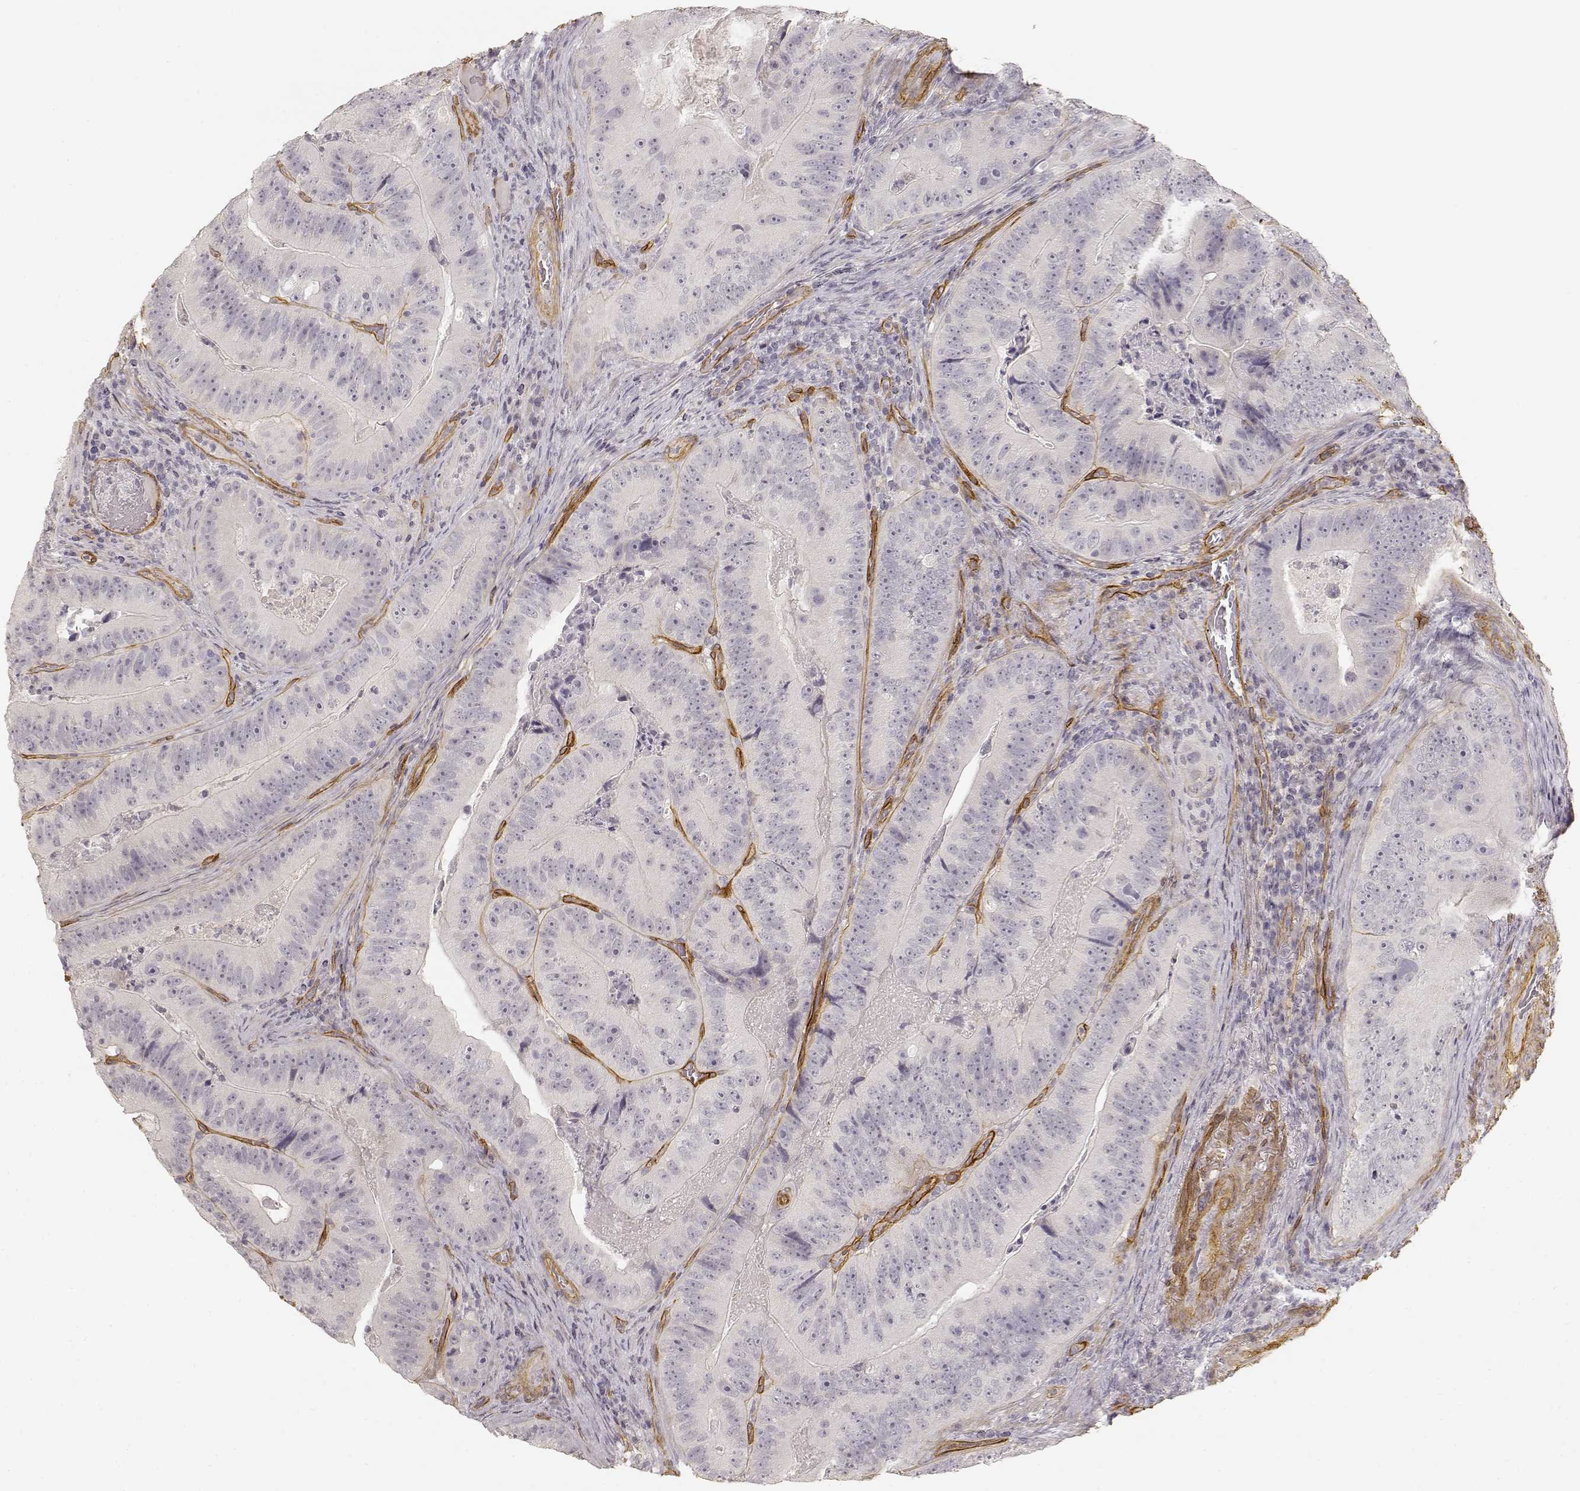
{"staining": {"intensity": "negative", "quantity": "none", "location": "none"}, "tissue": "colorectal cancer", "cell_type": "Tumor cells", "image_type": "cancer", "snomed": [{"axis": "morphology", "description": "Adenocarcinoma, NOS"}, {"axis": "topography", "description": "Colon"}], "caption": "This is a histopathology image of immunohistochemistry (IHC) staining of colorectal cancer, which shows no expression in tumor cells.", "gene": "LAMA4", "patient": {"sex": "female", "age": 86}}